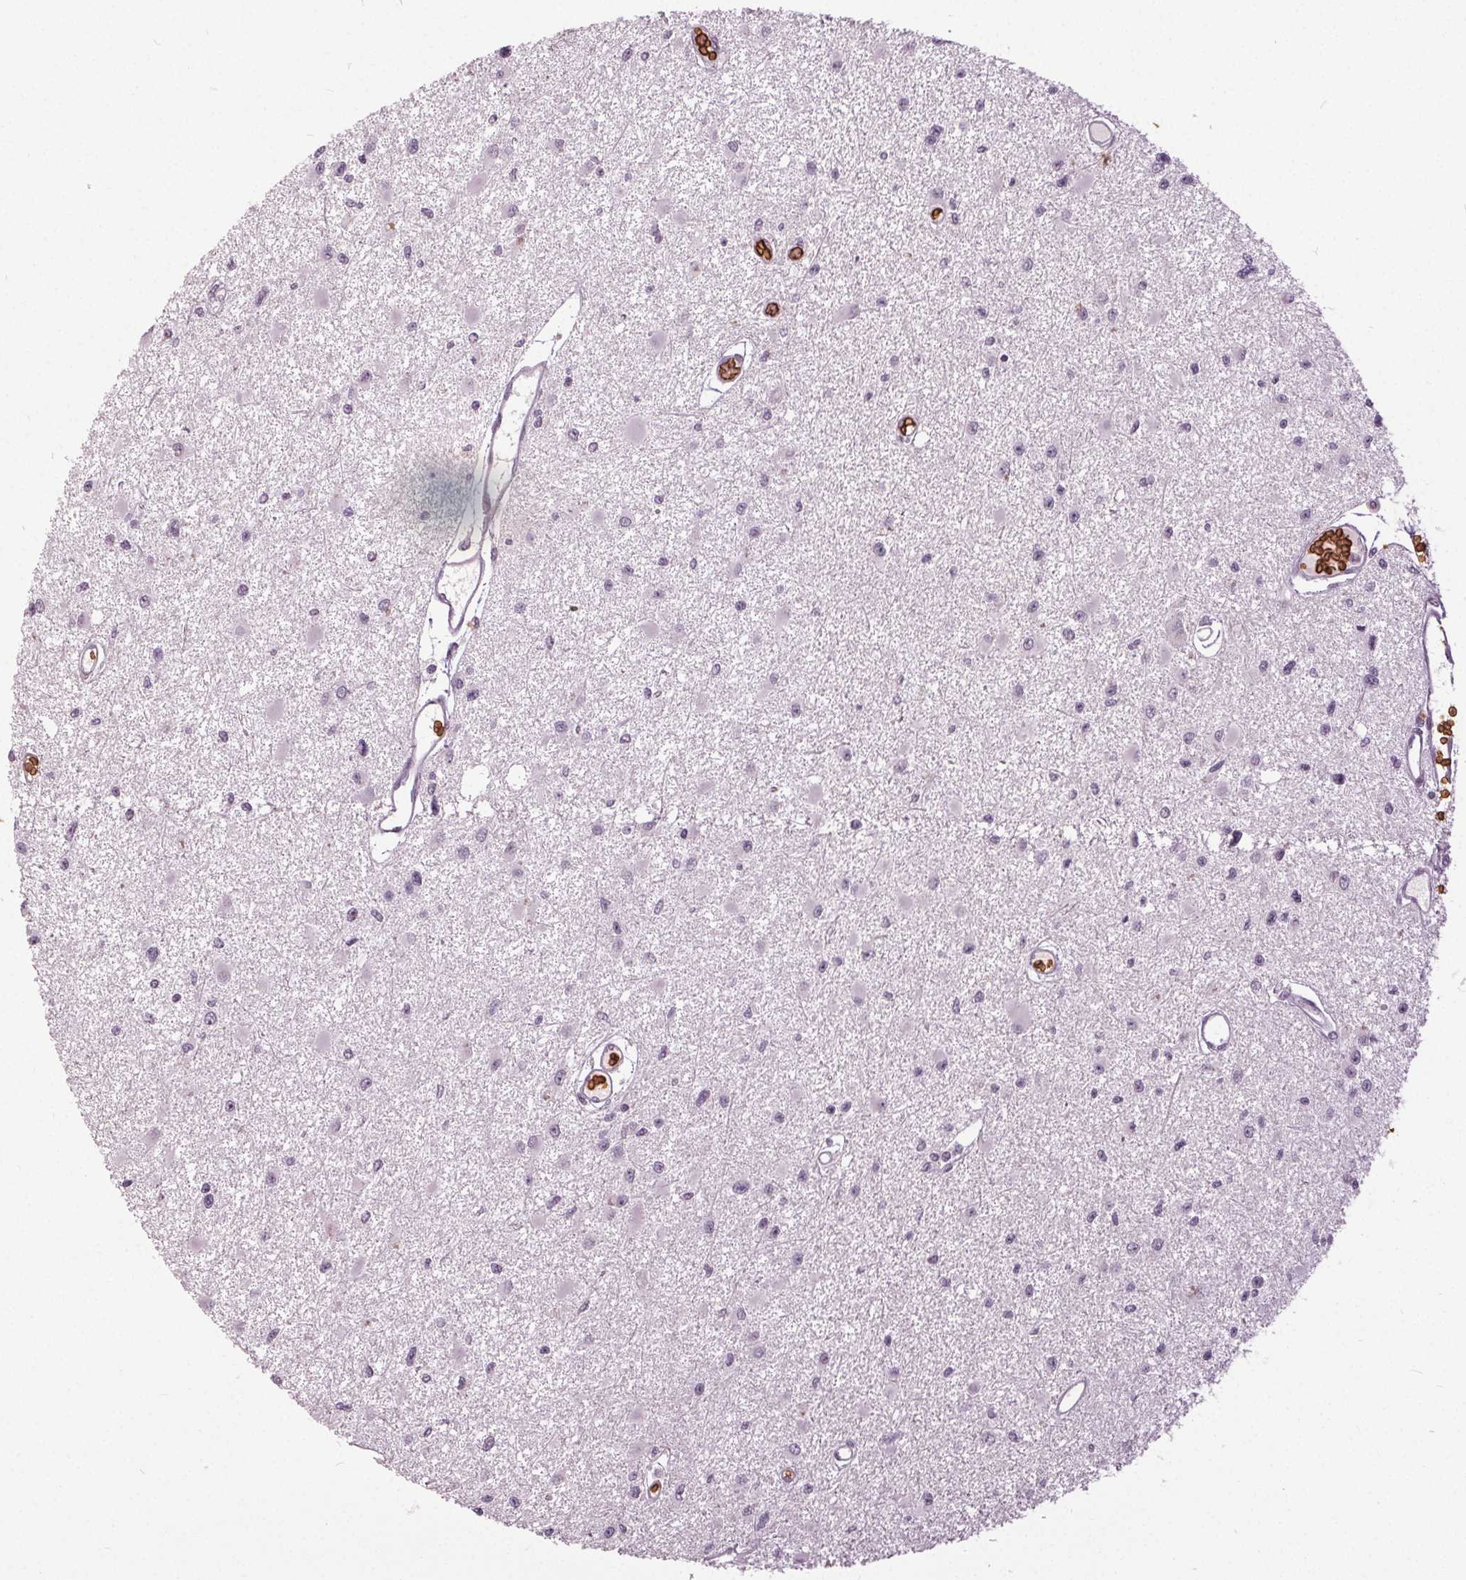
{"staining": {"intensity": "negative", "quantity": "none", "location": "none"}, "tissue": "glioma", "cell_type": "Tumor cells", "image_type": "cancer", "snomed": [{"axis": "morphology", "description": "Glioma, malignant, High grade"}, {"axis": "topography", "description": "Brain"}], "caption": "Immunohistochemical staining of human malignant glioma (high-grade) reveals no significant positivity in tumor cells. Brightfield microscopy of IHC stained with DAB (3,3'-diaminobenzidine) (brown) and hematoxylin (blue), captured at high magnification.", "gene": "SLC4A1", "patient": {"sex": "male", "age": 54}}